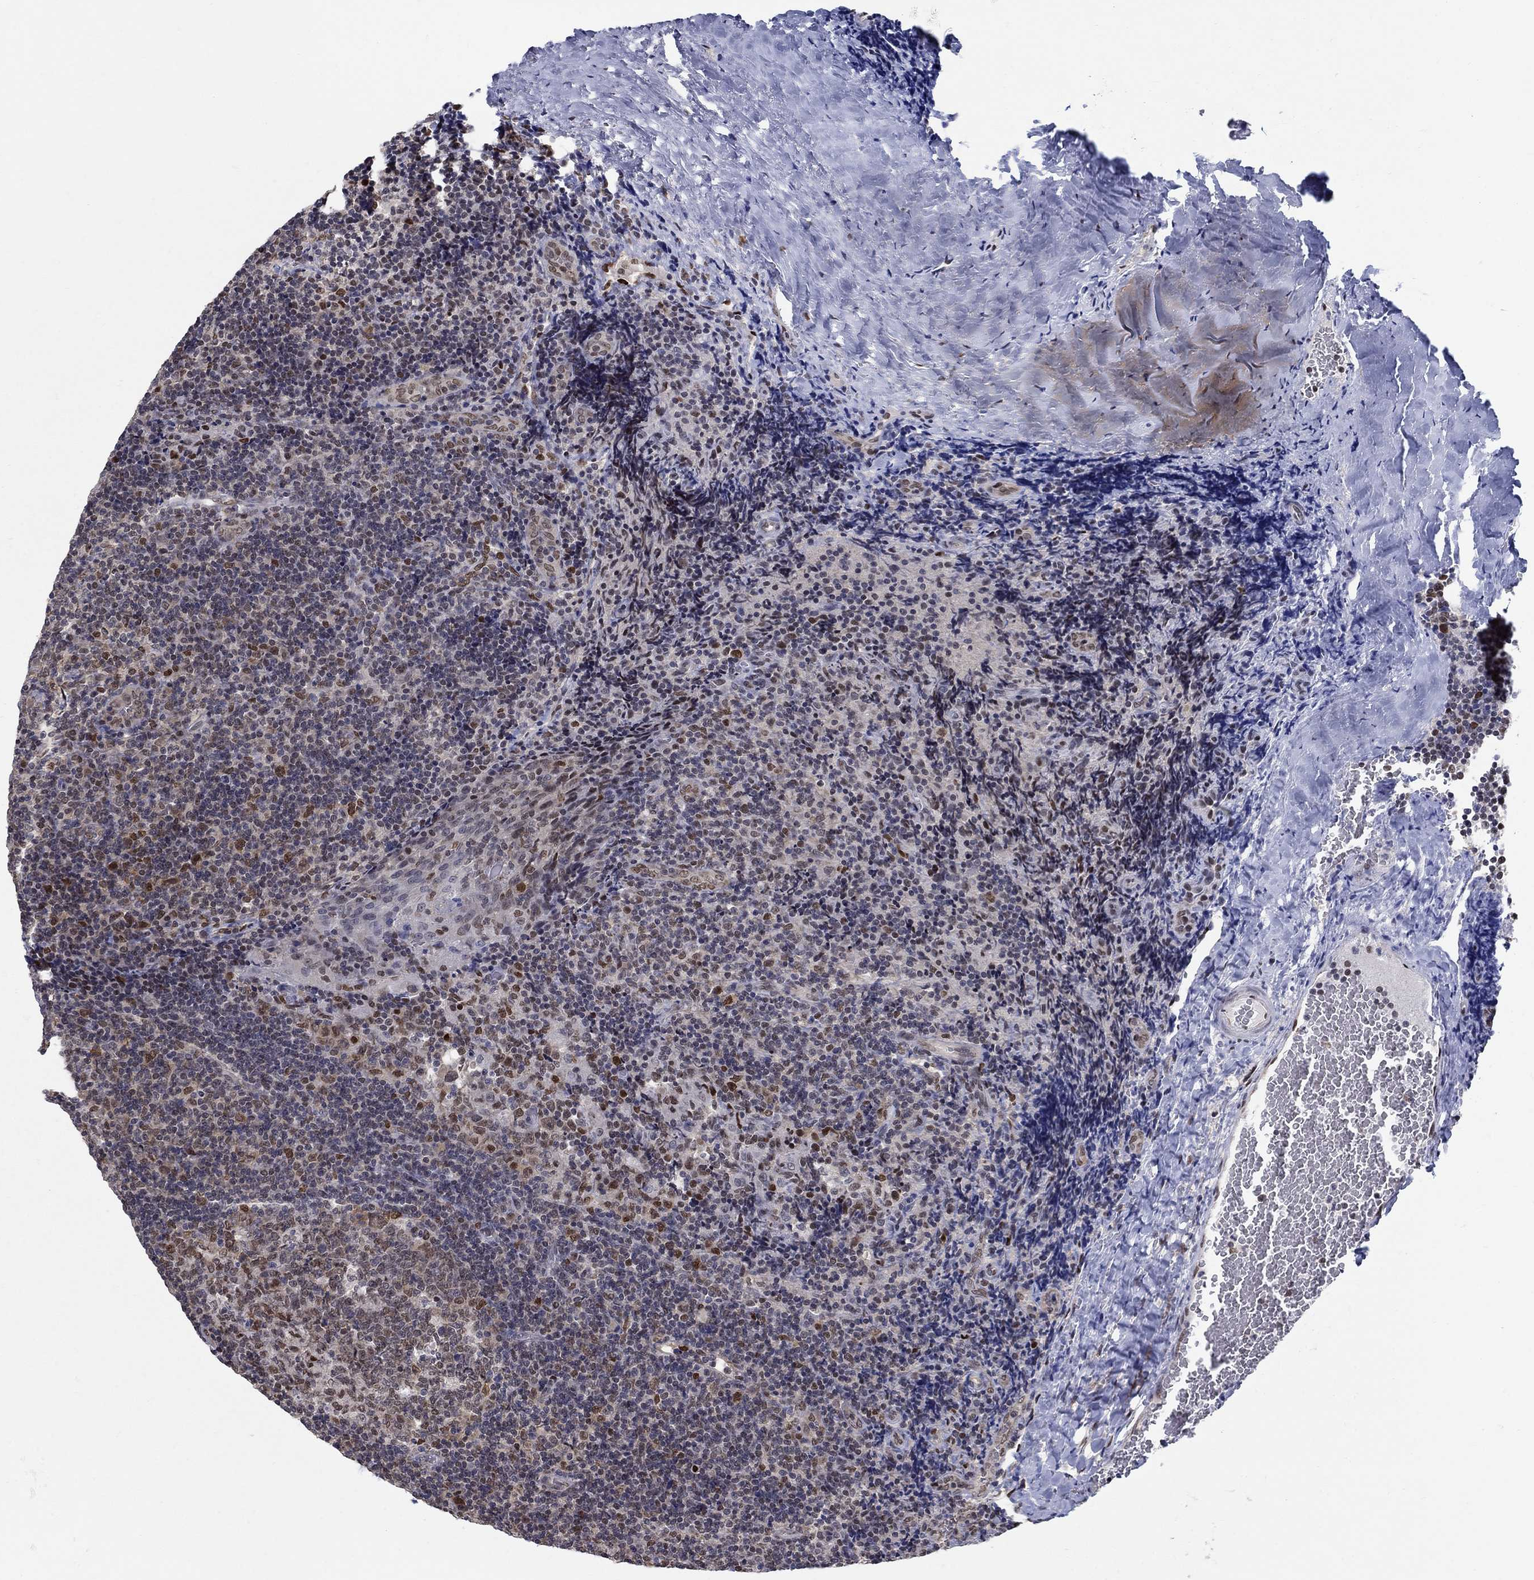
{"staining": {"intensity": "strong", "quantity": "25%-75%", "location": "nuclear"}, "tissue": "tonsil", "cell_type": "Germinal center cells", "image_type": "normal", "snomed": [{"axis": "morphology", "description": "Normal tissue, NOS"}, {"axis": "topography", "description": "Tonsil"}], "caption": "Benign tonsil reveals strong nuclear staining in about 25%-75% of germinal center cells, visualized by immunohistochemistry. (DAB (3,3'-diaminobenzidine) IHC, brown staining for protein, blue staining for nuclei).", "gene": "CENPE", "patient": {"sex": "male", "age": 17}}